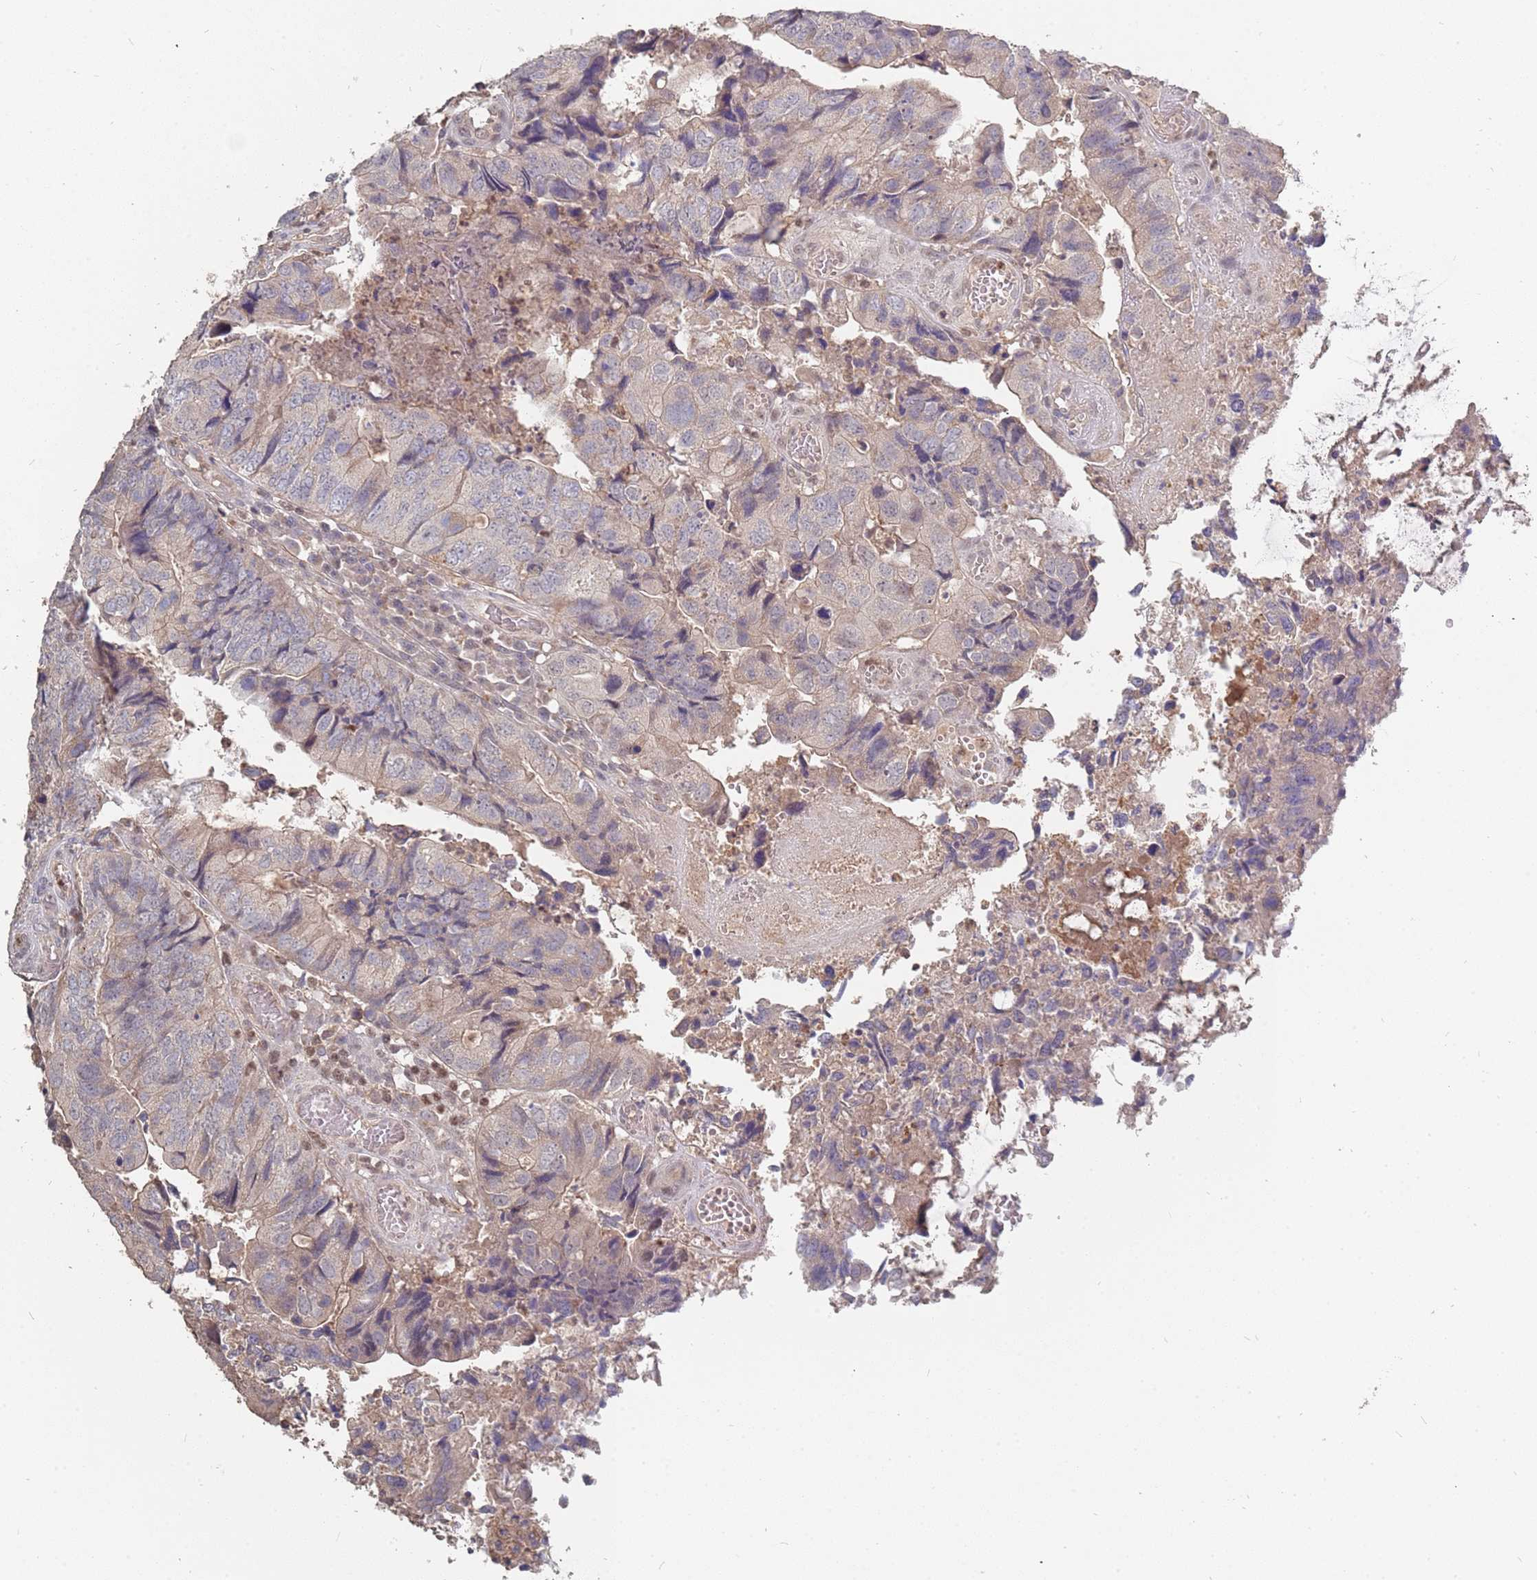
{"staining": {"intensity": "negative", "quantity": "none", "location": "none"}, "tissue": "colorectal cancer", "cell_type": "Tumor cells", "image_type": "cancer", "snomed": [{"axis": "morphology", "description": "Adenocarcinoma, NOS"}, {"axis": "topography", "description": "Colon"}], "caption": "Tumor cells are negative for protein expression in human colorectal cancer.", "gene": "TCEANC2", "patient": {"sex": "female", "age": 67}}